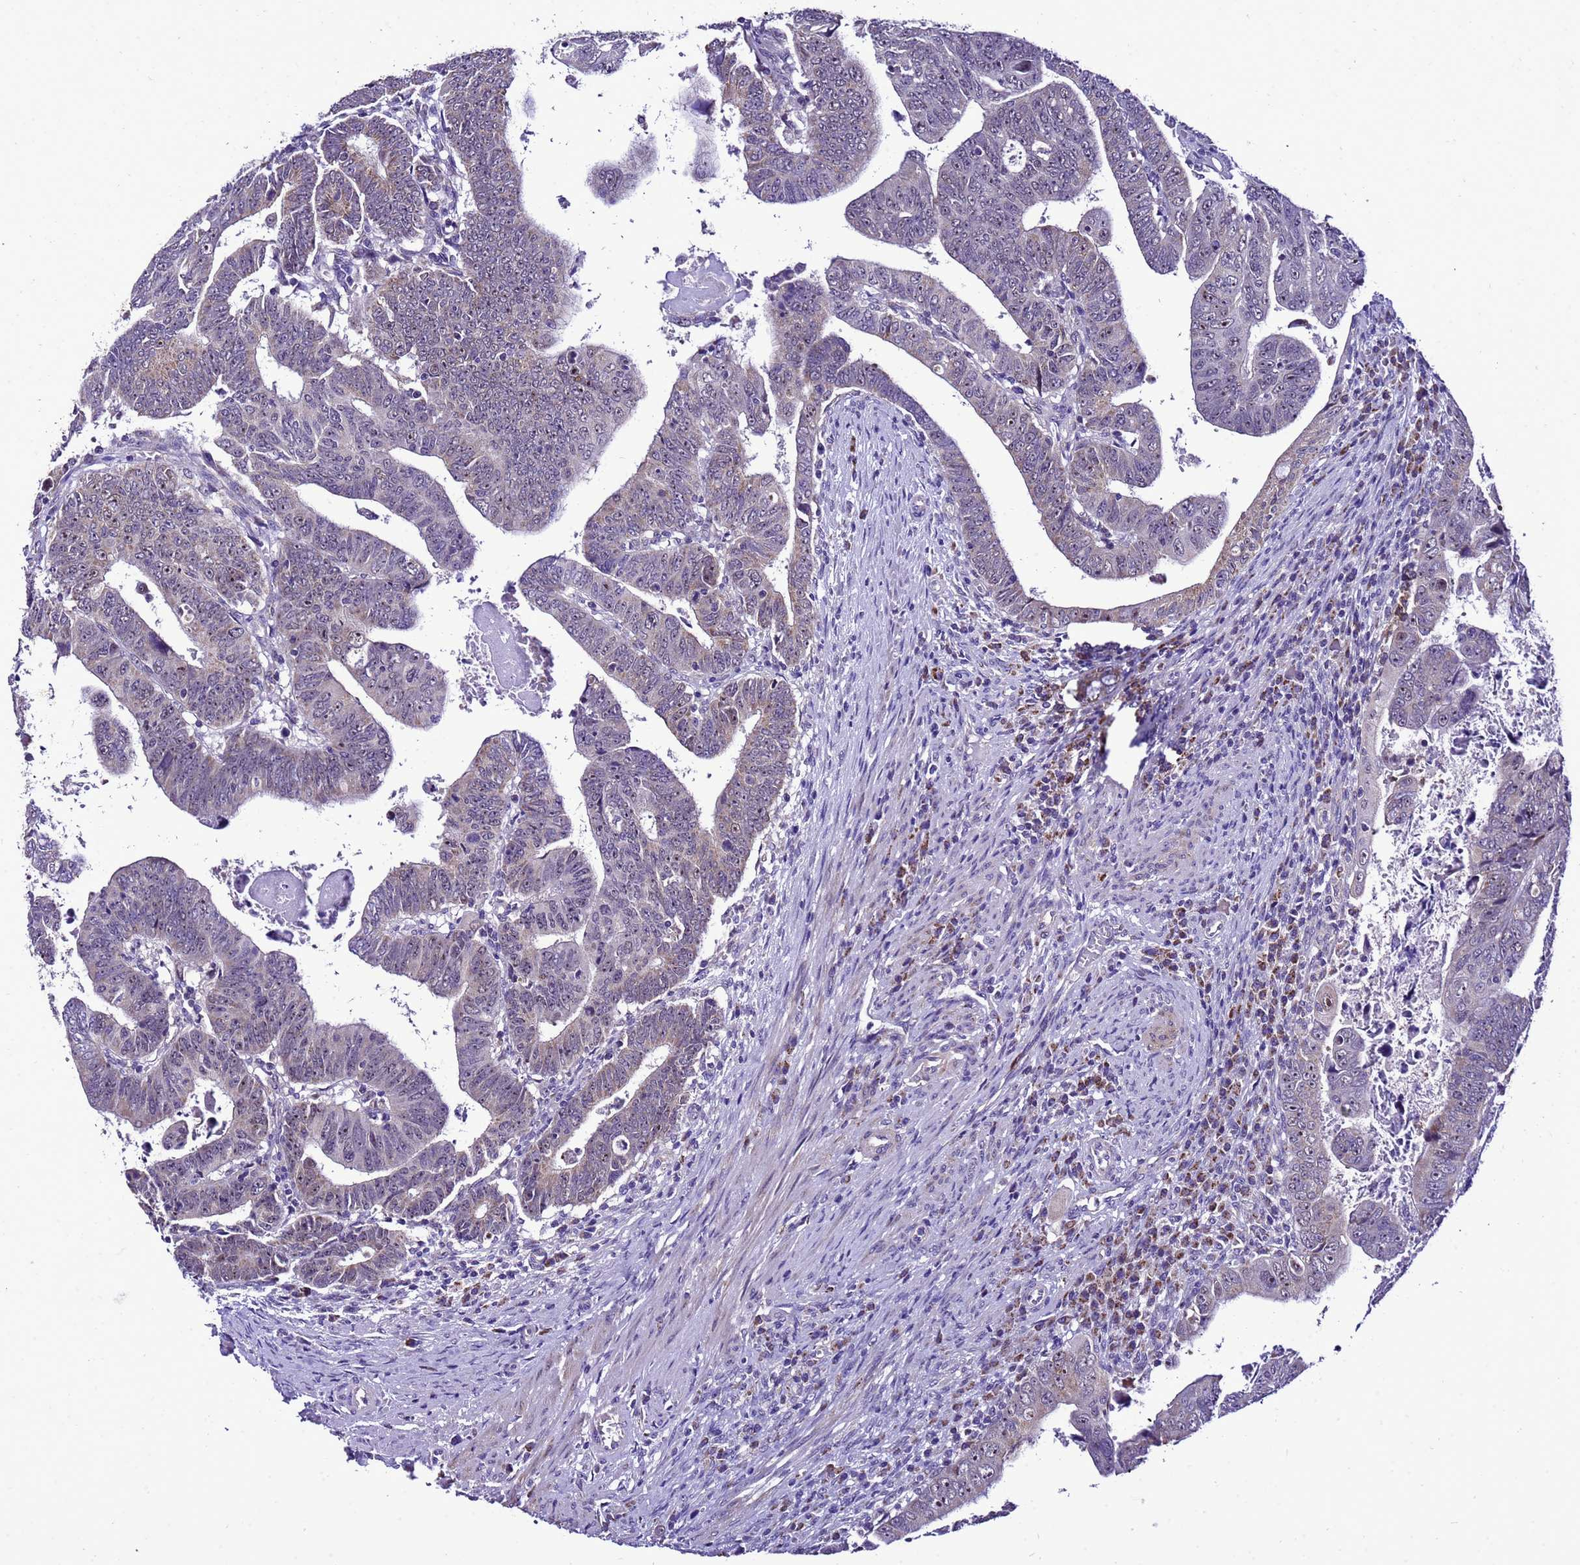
{"staining": {"intensity": "negative", "quantity": "none", "location": "none"}, "tissue": "colorectal cancer", "cell_type": "Tumor cells", "image_type": "cancer", "snomed": [{"axis": "morphology", "description": "Normal tissue, NOS"}, {"axis": "morphology", "description": "Adenocarcinoma, NOS"}, {"axis": "topography", "description": "Rectum"}], "caption": "IHC of colorectal cancer (adenocarcinoma) demonstrates no positivity in tumor cells.", "gene": "DPH6", "patient": {"sex": "female", "age": 65}}